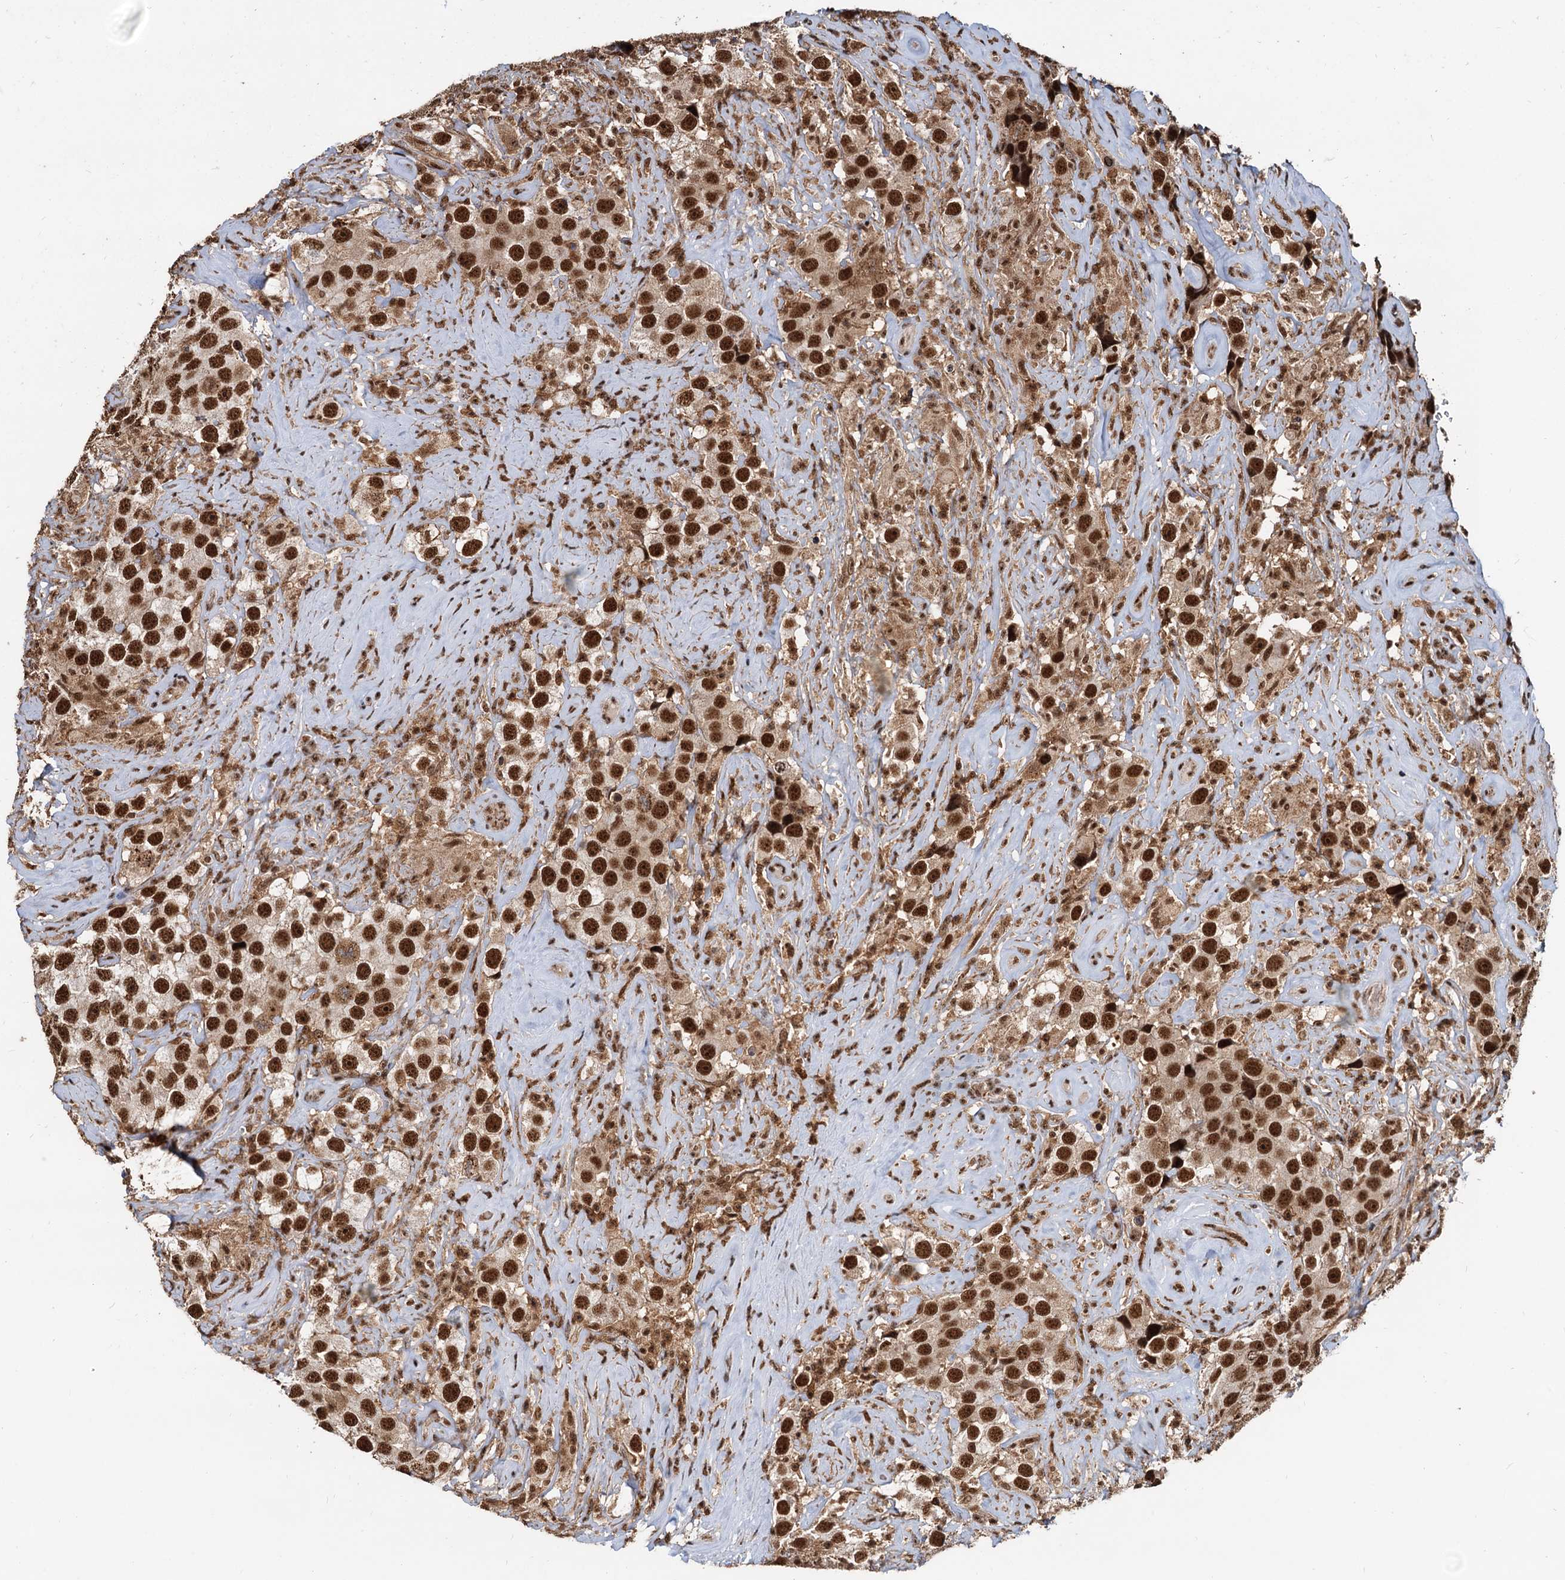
{"staining": {"intensity": "strong", "quantity": ">75%", "location": "cytoplasmic/membranous,nuclear"}, "tissue": "testis cancer", "cell_type": "Tumor cells", "image_type": "cancer", "snomed": [{"axis": "morphology", "description": "Seminoma, NOS"}, {"axis": "topography", "description": "Testis"}], "caption": "A brown stain highlights strong cytoplasmic/membranous and nuclear positivity of a protein in testis cancer (seminoma) tumor cells.", "gene": "RSRC2", "patient": {"sex": "male", "age": 49}}